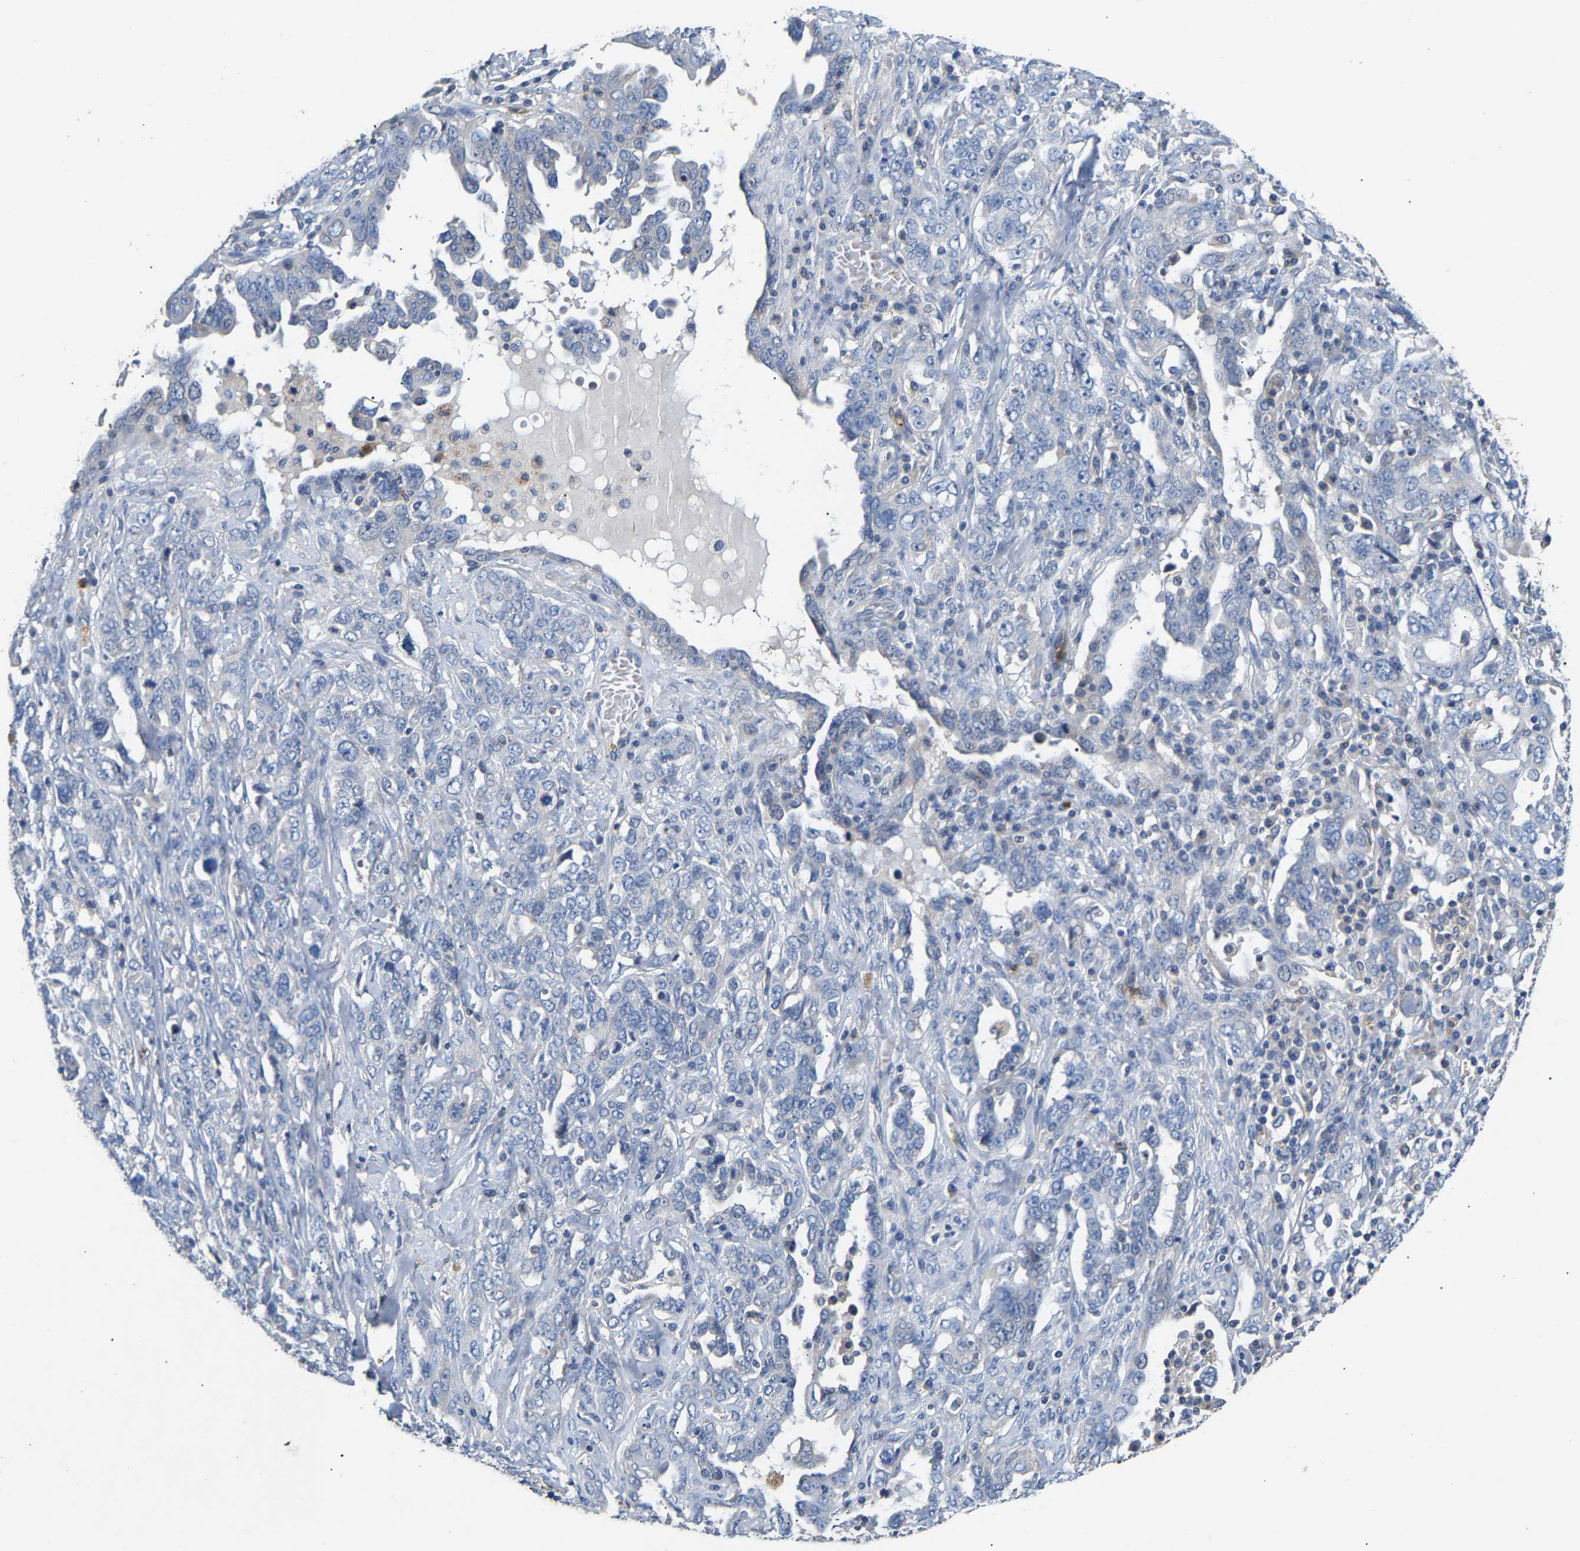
{"staining": {"intensity": "negative", "quantity": "none", "location": "none"}, "tissue": "ovarian cancer", "cell_type": "Tumor cells", "image_type": "cancer", "snomed": [{"axis": "morphology", "description": "Carcinoma, endometroid"}, {"axis": "topography", "description": "Ovary"}], "caption": "This is an IHC micrograph of human endometroid carcinoma (ovarian). There is no staining in tumor cells.", "gene": "CCDC171", "patient": {"sex": "female", "age": 62}}